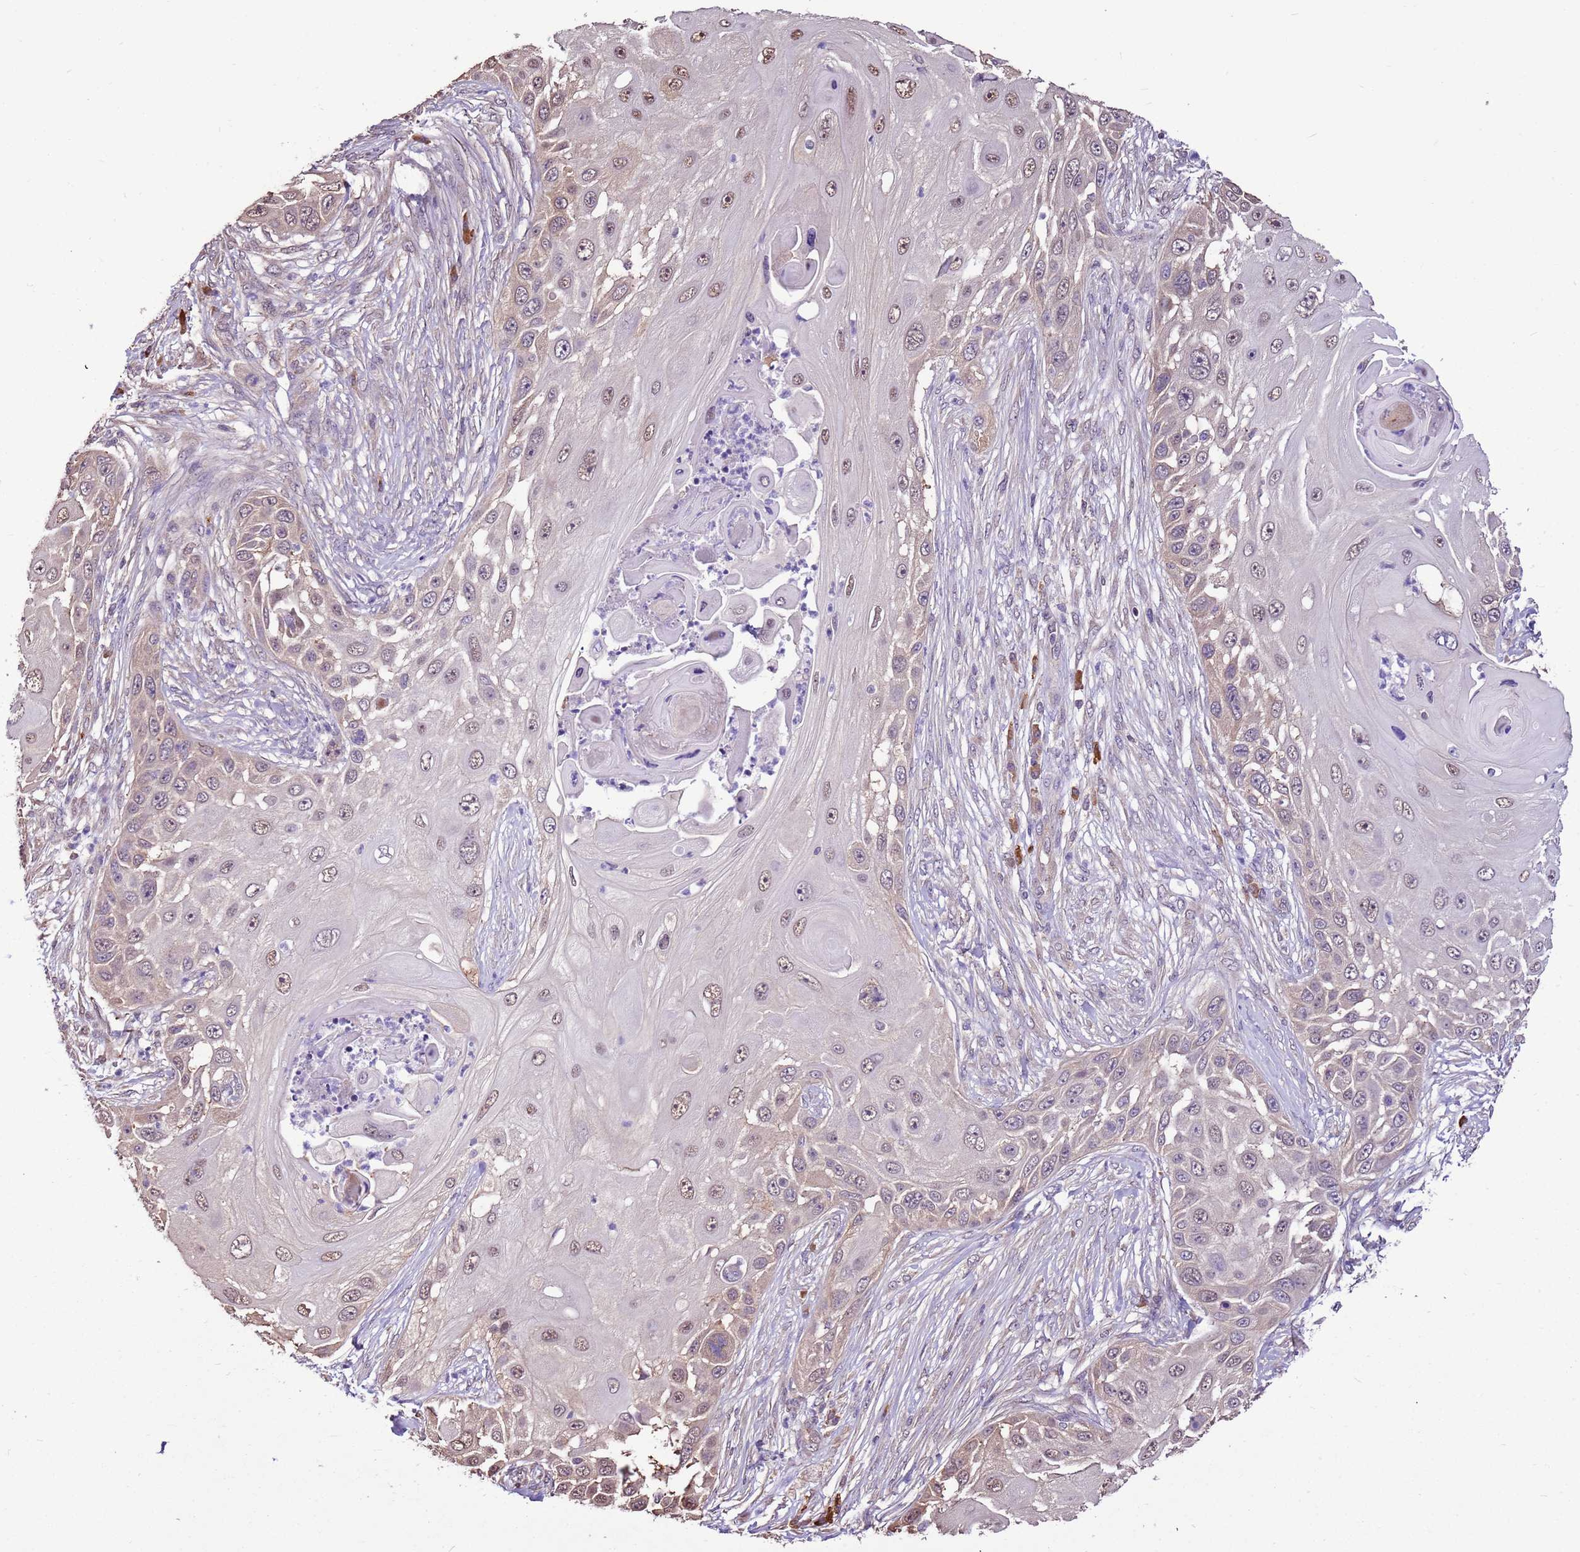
{"staining": {"intensity": "weak", "quantity": "<25%", "location": "nuclear"}, "tissue": "skin cancer", "cell_type": "Tumor cells", "image_type": "cancer", "snomed": [{"axis": "morphology", "description": "Squamous cell carcinoma, NOS"}, {"axis": "topography", "description": "Skin"}], "caption": "Immunohistochemistry (IHC) photomicrograph of skin cancer (squamous cell carcinoma) stained for a protein (brown), which demonstrates no expression in tumor cells.", "gene": "BBS5", "patient": {"sex": "female", "age": 44}}